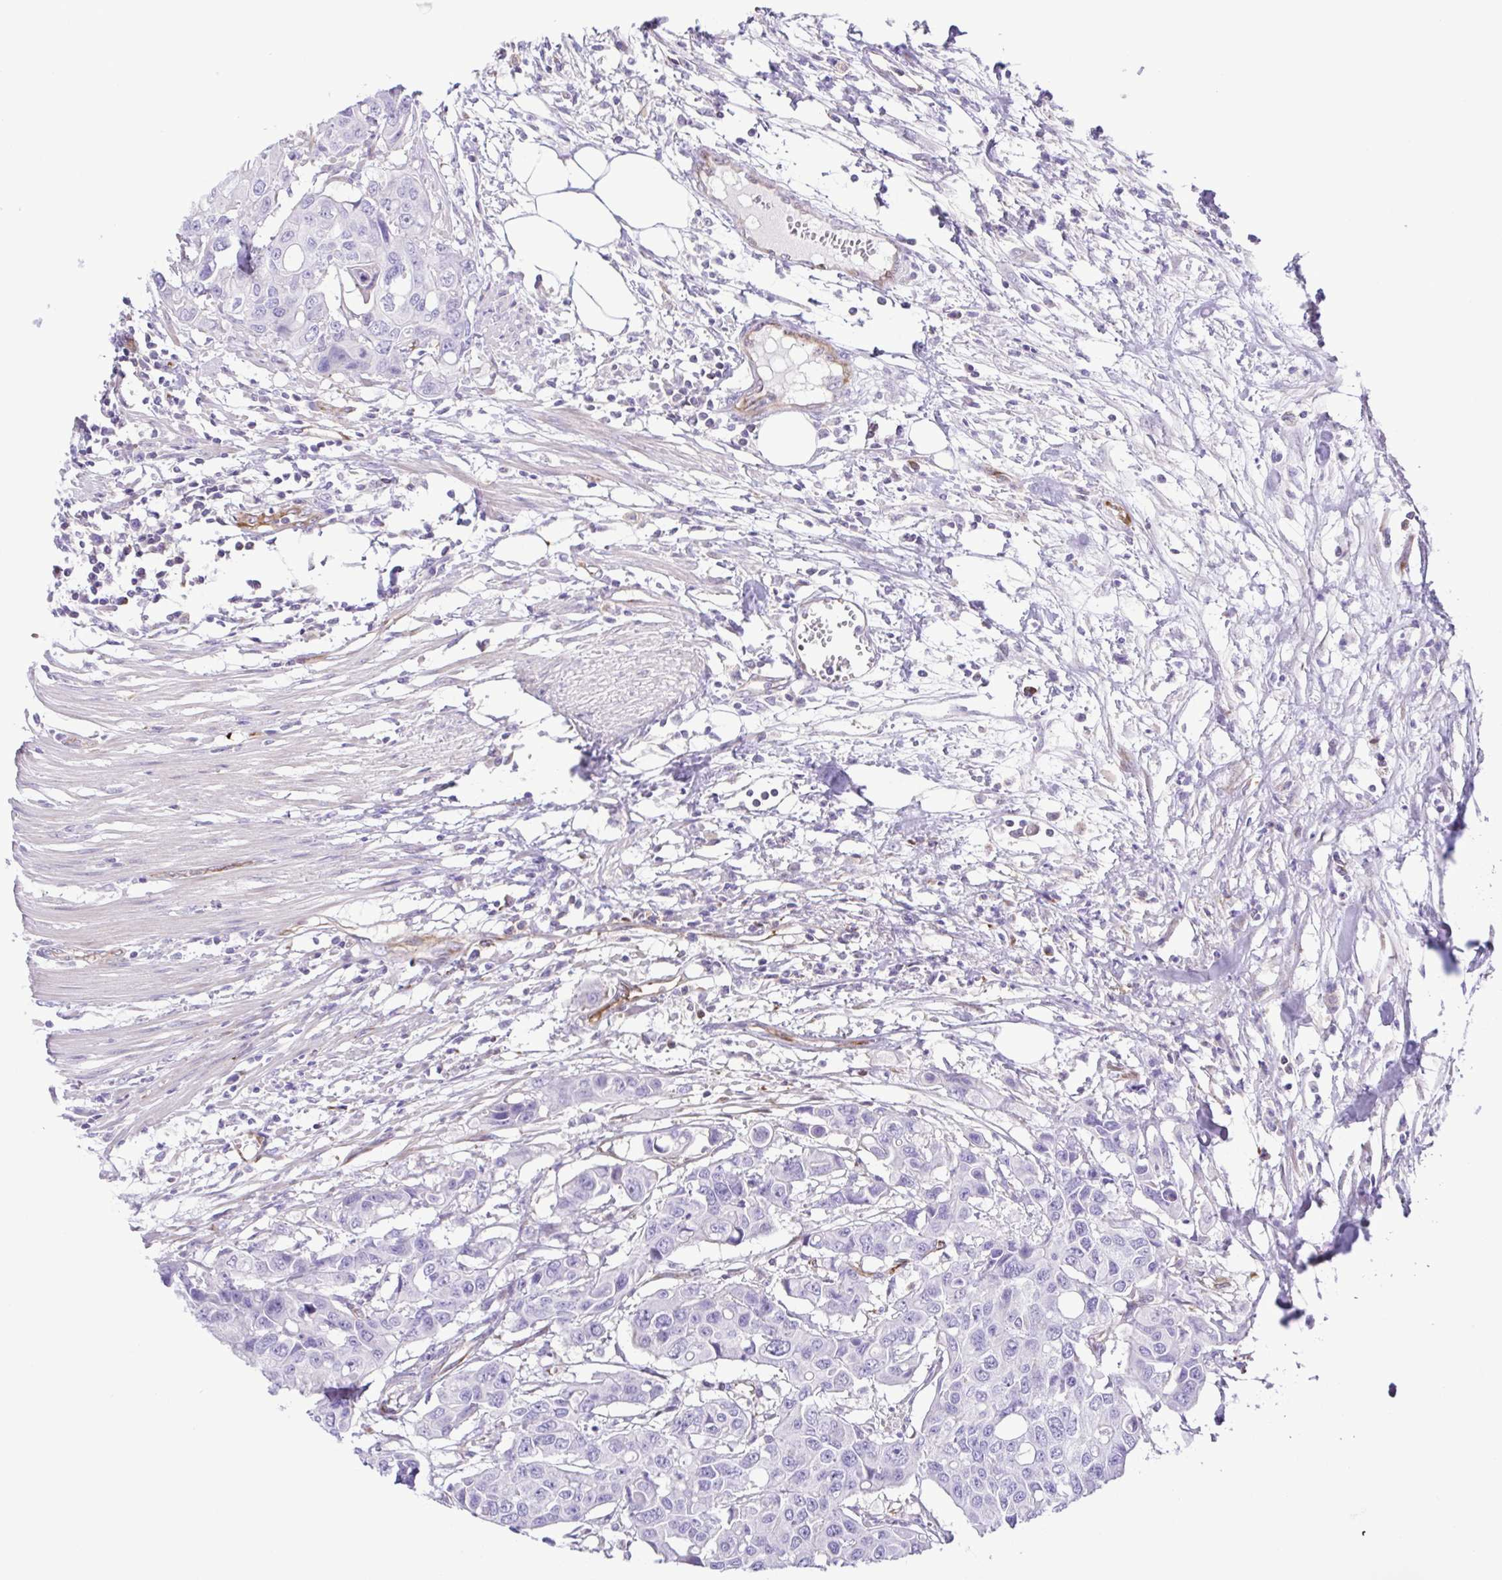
{"staining": {"intensity": "negative", "quantity": "none", "location": "none"}, "tissue": "colorectal cancer", "cell_type": "Tumor cells", "image_type": "cancer", "snomed": [{"axis": "morphology", "description": "Adenocarcinoma, NOS"}, {"axis": "topography", "description": "Colon"}], "caption": "Immunohistochemistry (IHC) image of neoplastic tissue: colorectal cancer stained with DAB shows no significant protein positivity in tumor cells.", "gene": "FLT1", "patient": {"sex": "male", "age": 77}}